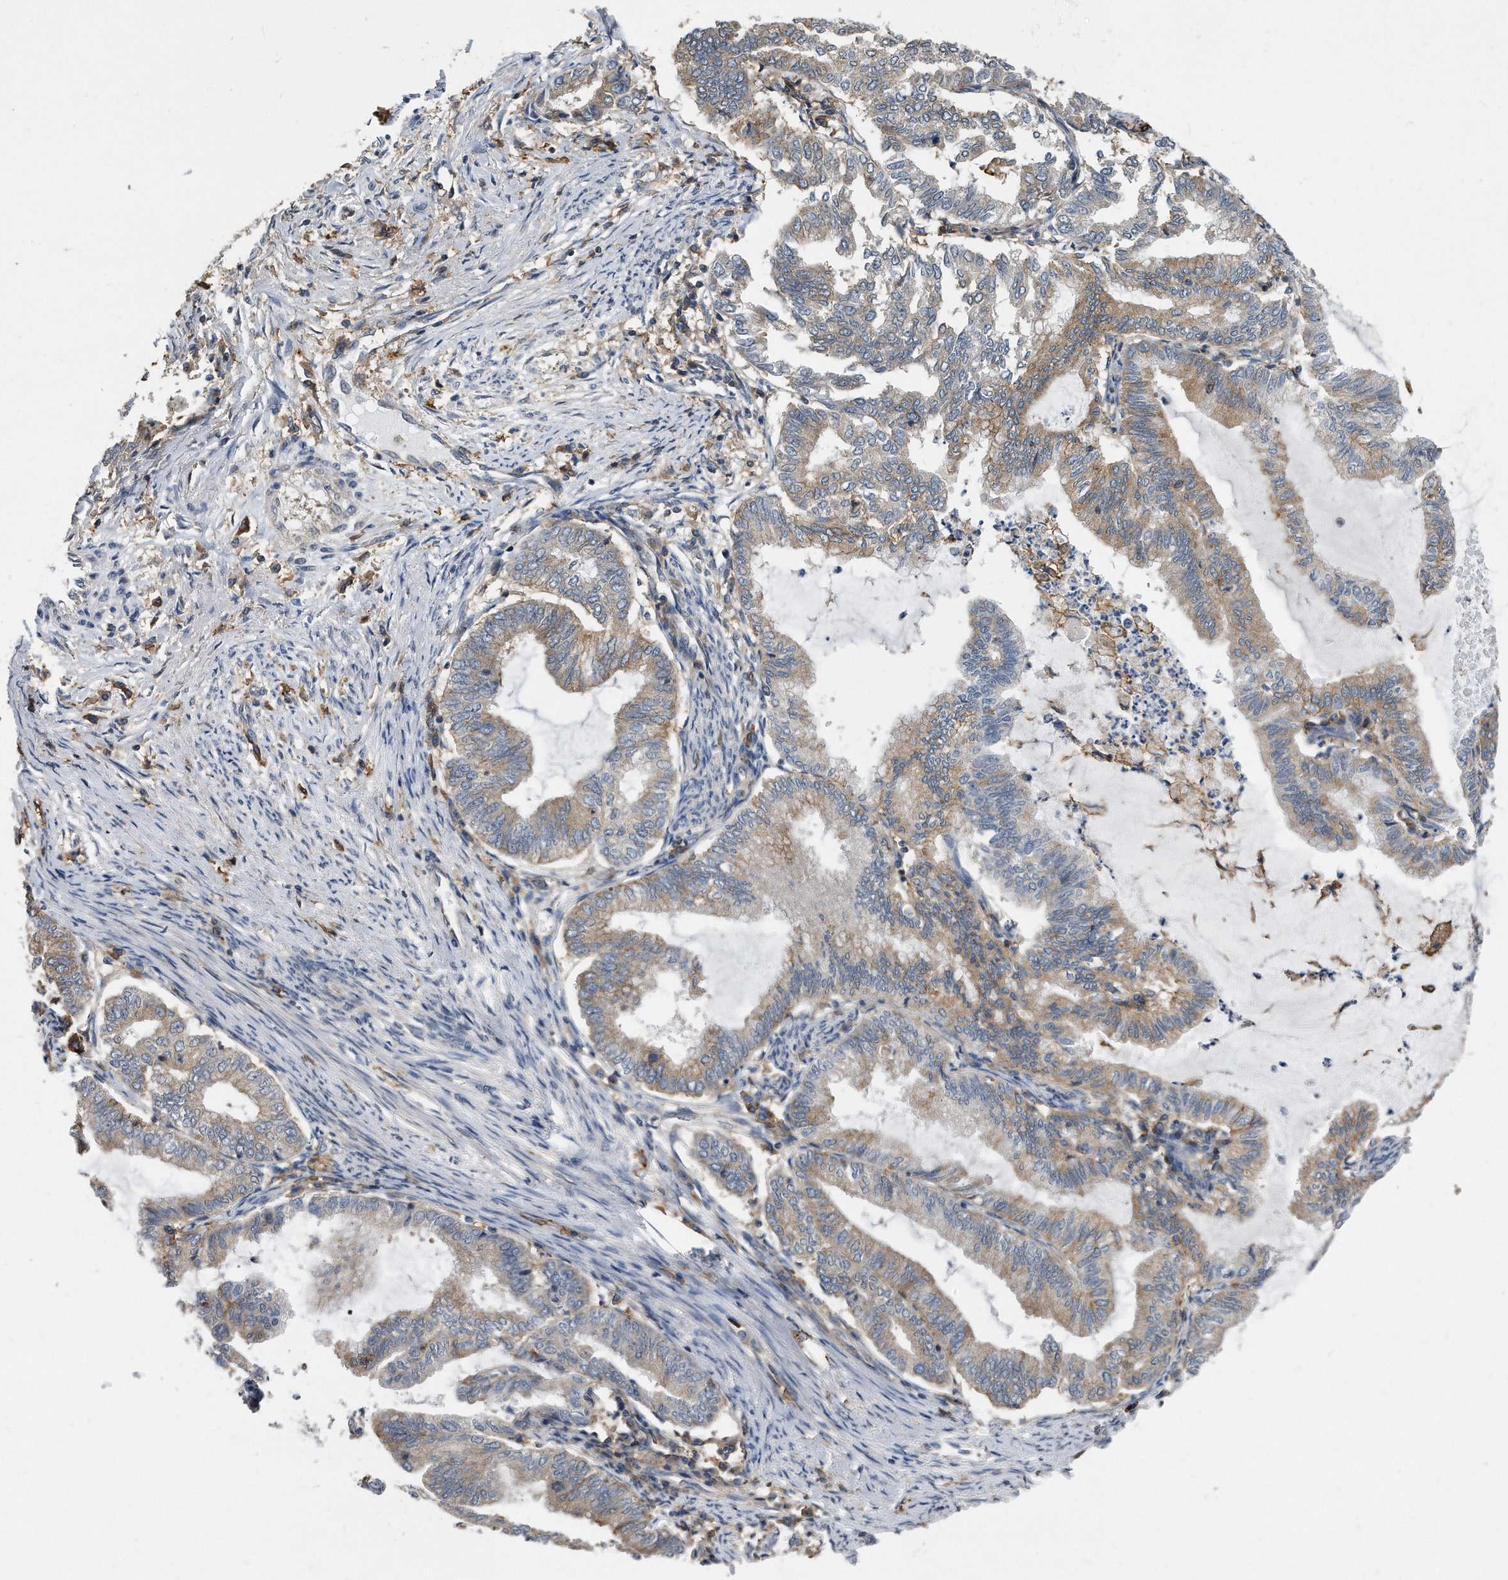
{"staining": {"intensity": "weak", "quantity": "25%-75%", "location": "cytoplasmic/membranous"}, "tissue": "endometrial cancer", "cell_type": "Tumor cells", "image_type": "cancer", "snomed": [{"axis": "morphology", "description": "Adenocarcinoma, NOS"}, {"axis": "topography", "description": "Endometrium"}], "caption": "A low amount of weak cytoplasmic/membranous expression is identified in approximately 25%-75% of tumor cells in endometrial cancer (adenocarcinoma) tissue. The staining was performed using DAB to visualize the protein expression in brown, while the nuclei were stained in blue with hematoxylin (Magnification: 20x).", "gene": "ATG5", "patient": {"sex": "female", "age": 79}}